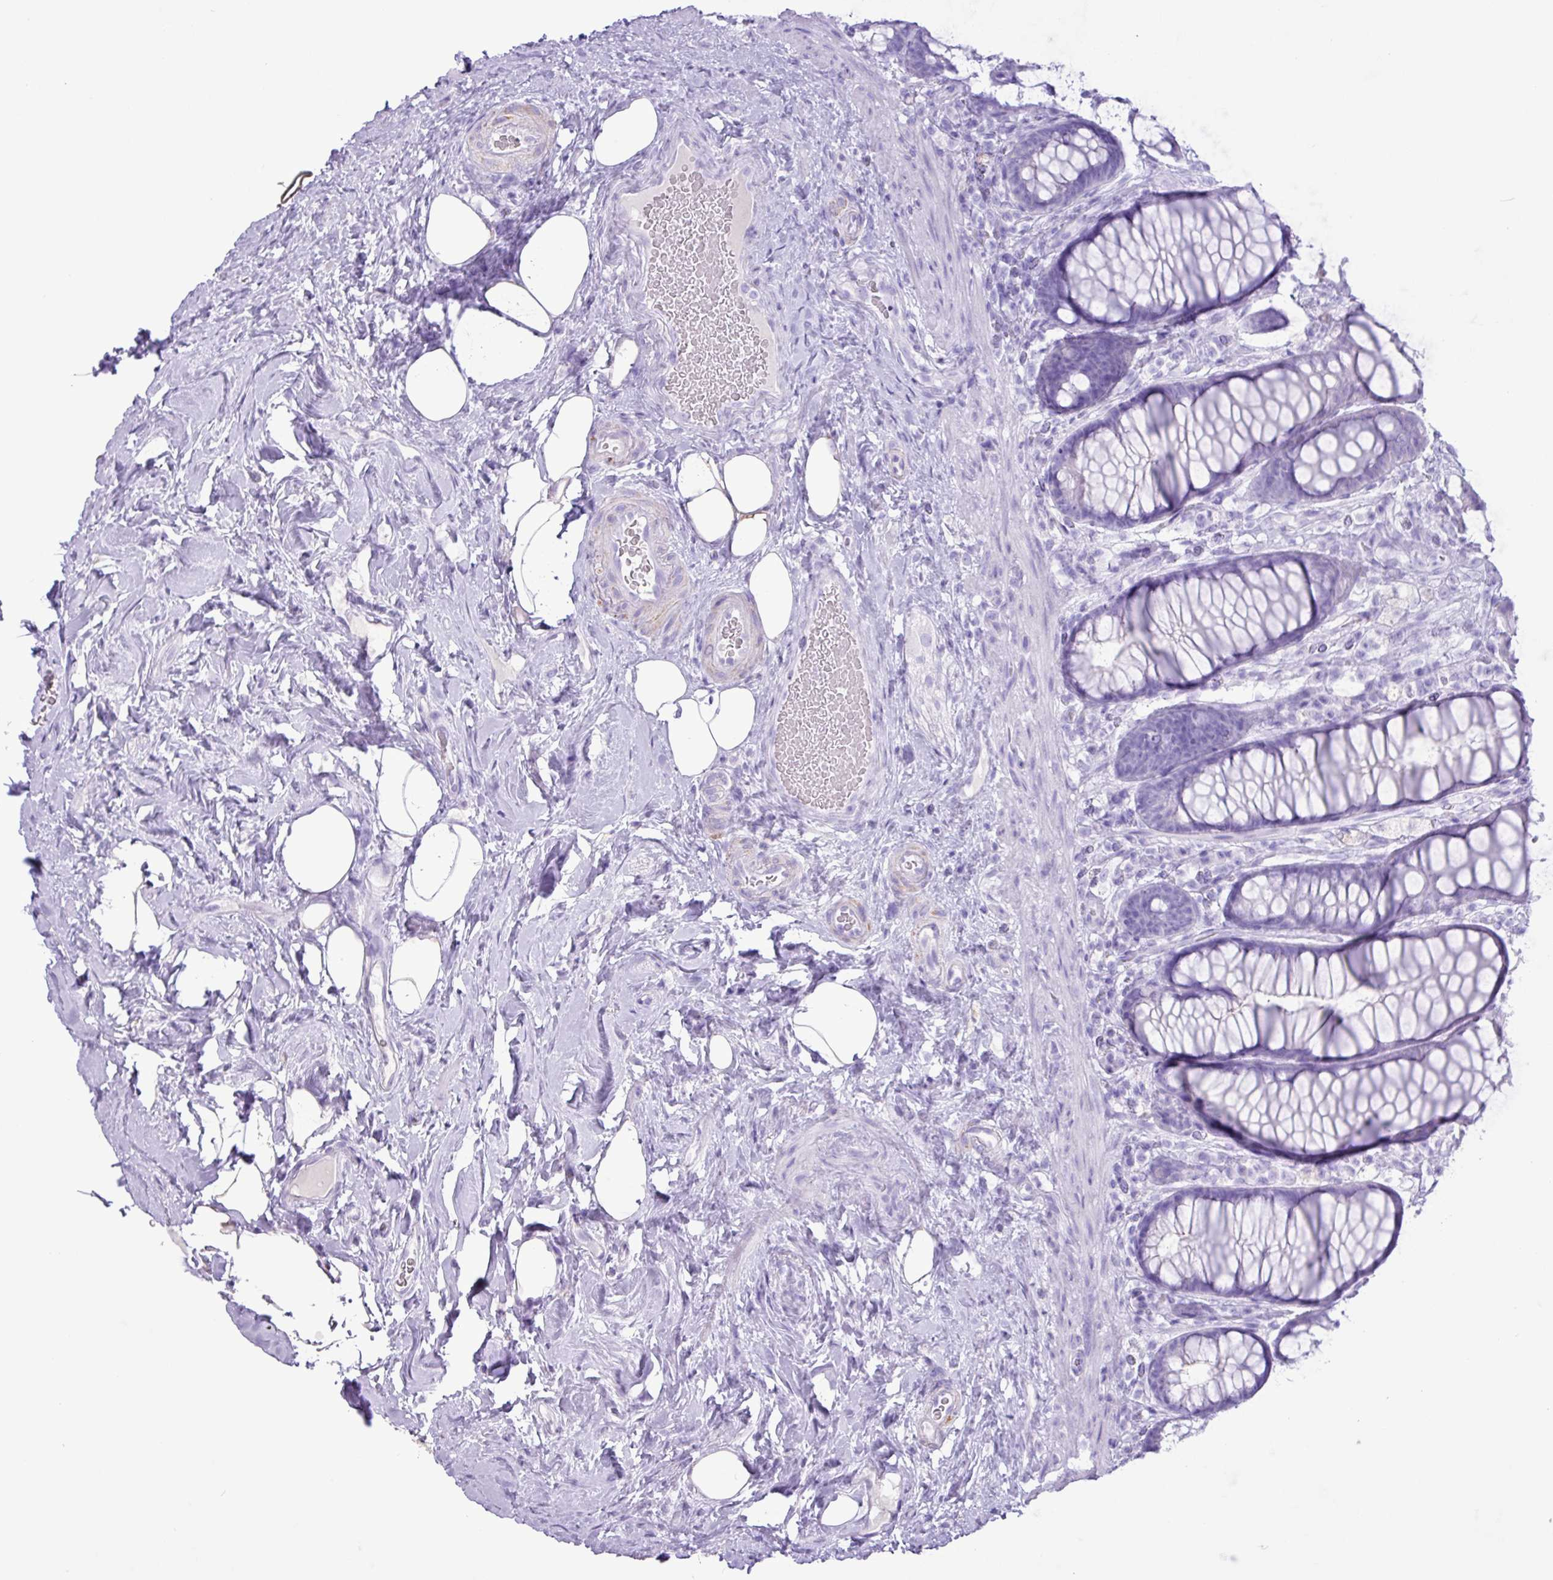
{"staining": {"intensity": "negative", "quantity": "none", "location": "none"}, "tissue": "rectum", "cell_type": "Glandular cells", "image_type": "normal", "snomed": [{"axis": "morphology", "description": "Normal tissue, NOS"}, {"axis": "topography", "description": "Rectum"}], "caption": "Immunohistochemical staining of normal human rectum exhibits no significant expression in glandular cells.", "gene": "CKMT2", "patient": {"sex": "female", "age": 67}}